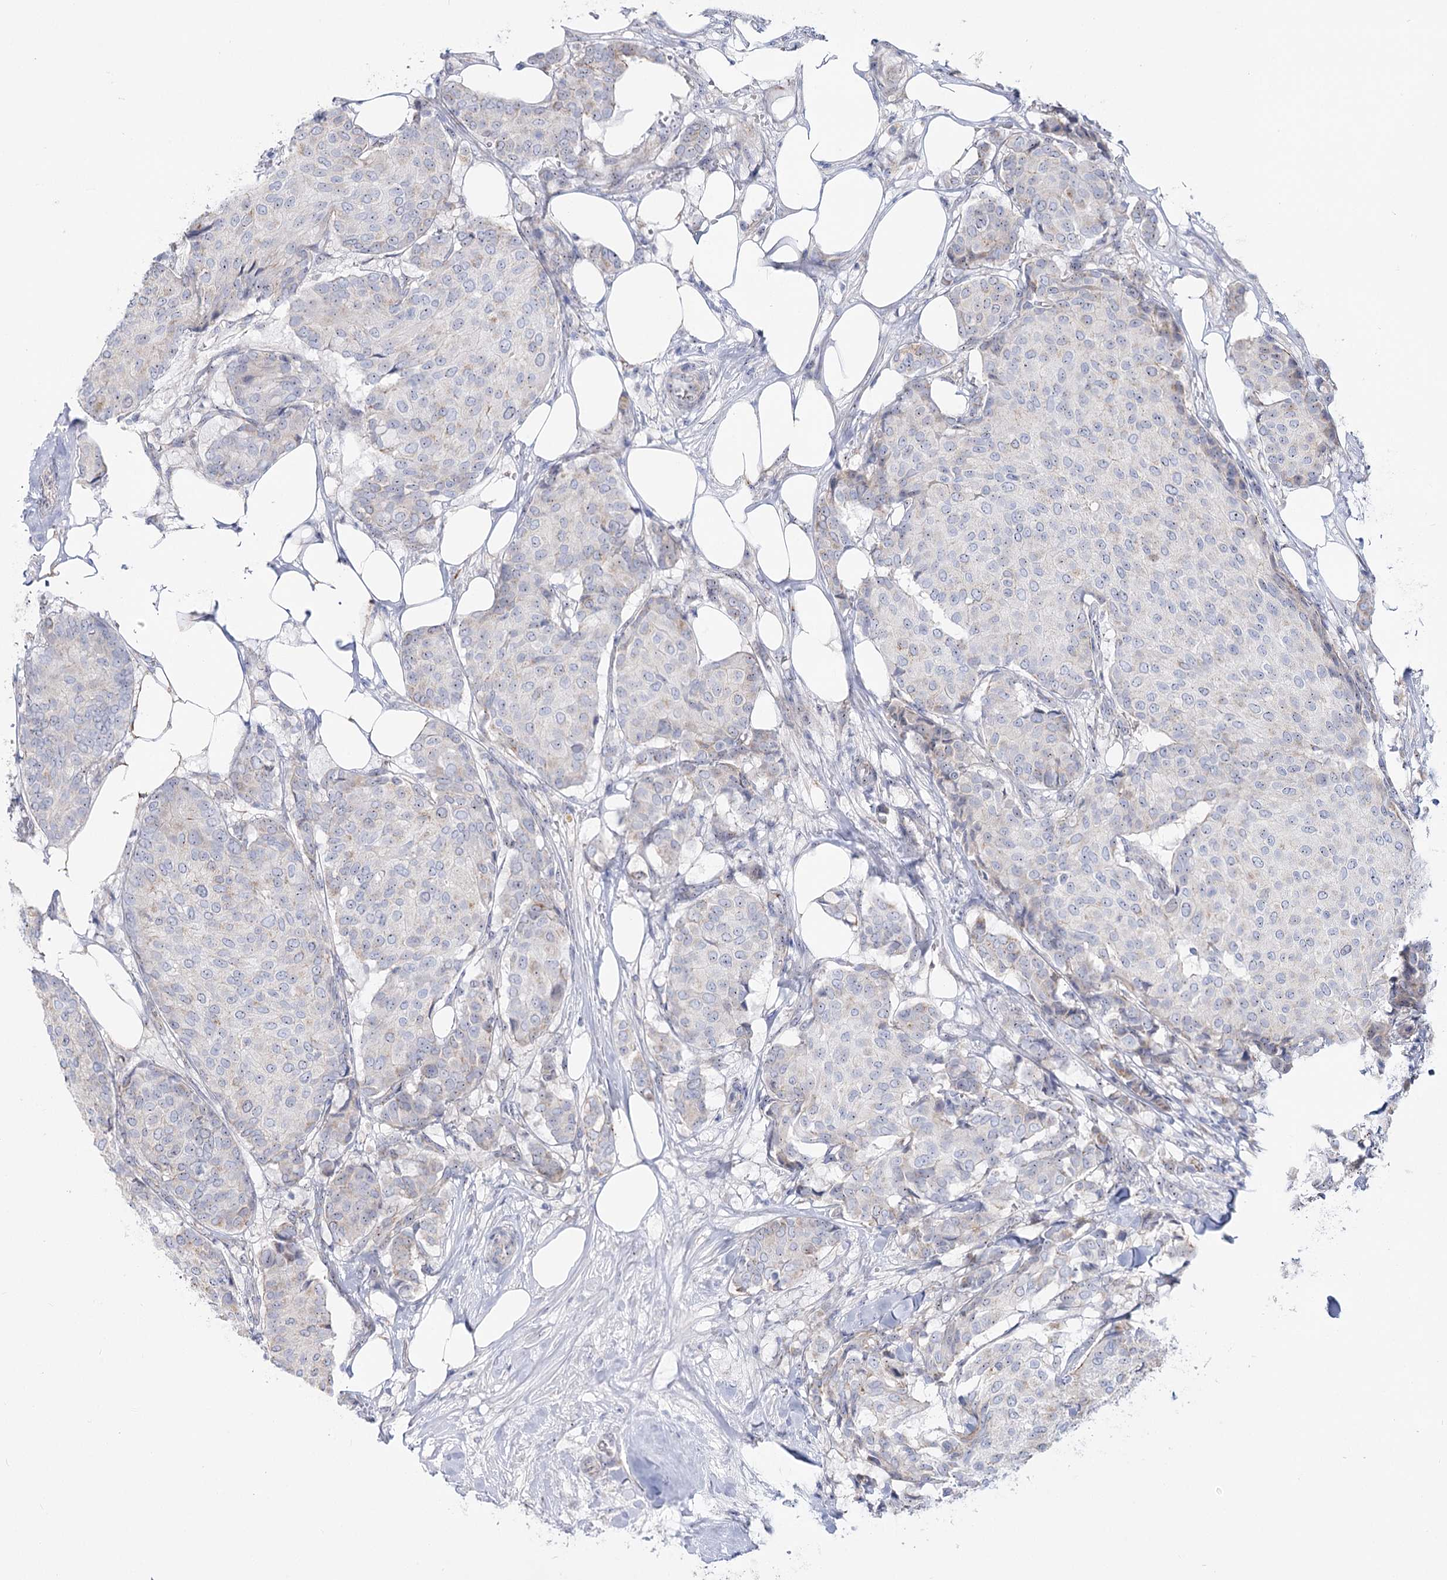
{"staining": {"intensity": "negative", "quantity": "none", "location": "none"}, "tissue": "breast cancer", "cell_type": "Tumor cells", "image_type": "cancer", "snomed": [{"axis": "morphology", "description": "Duct carcinoma"}, {"axis": "topography", "description": "Breast"}], "caption": "This is an IHC photomicrograph of human breast cancer. There is no expression in tumor cells.", "gene": "SUOX", "patient": {"sex": "female", "age": 75}}